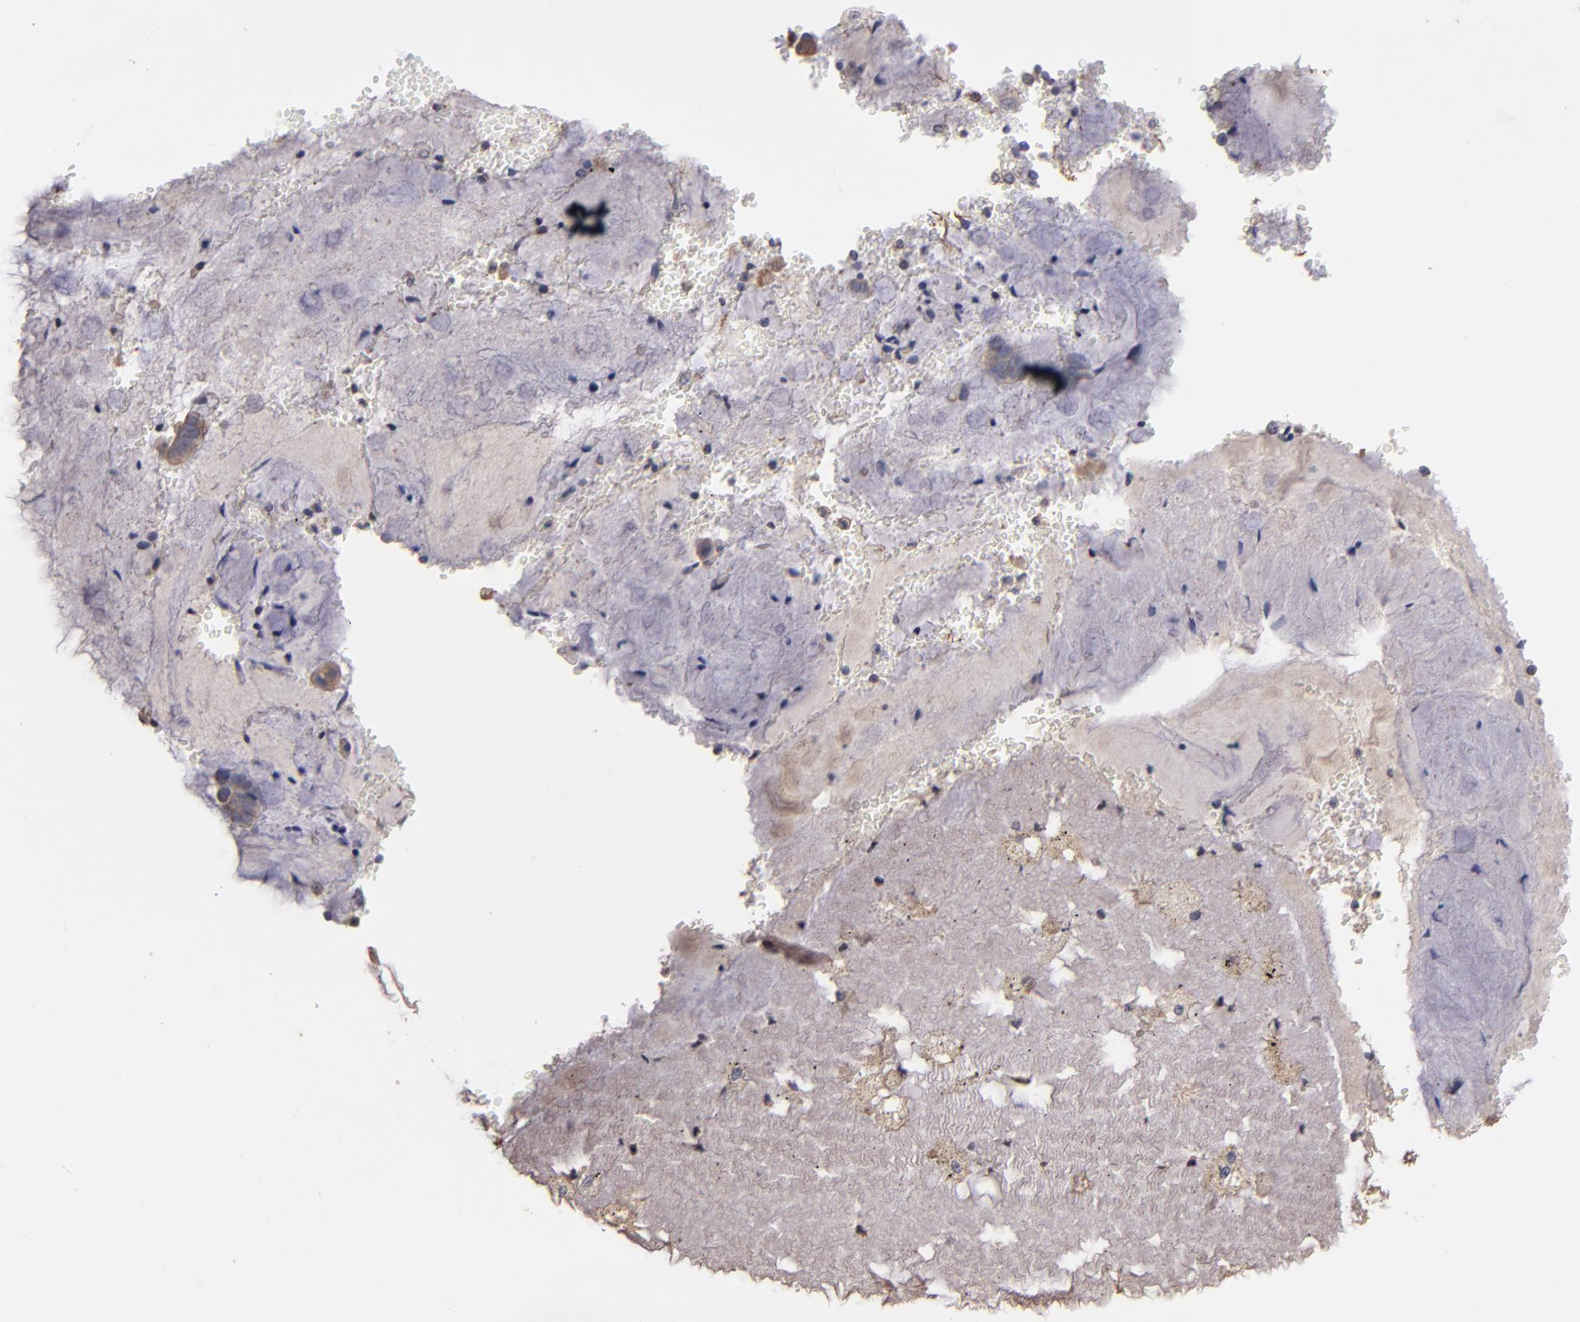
{"staining": {"intensity": "moderate", "quantity": ">75%", "location": "cytoplasmic/membranous"}, "tissue": "bronchus", "cell_type": "Respiratory epithelial cells", "image_type": "normal", "snomed": [{"axis": "morphology", "description": "Normal tissue, NOS"}, {"axis": "topography", "description": "Bronchus"}, {"axis": "topography", "description": "Lung"}], "caption": "Immunohistochemical staining of unremarkable human bronchus reveals >75% levels of moderate cytoplasmic/membranous protein staining in approximately >75% of respiratory epithelial cells.", "gene": "DMD", "patient": {"sex": "female", "age": 56}}